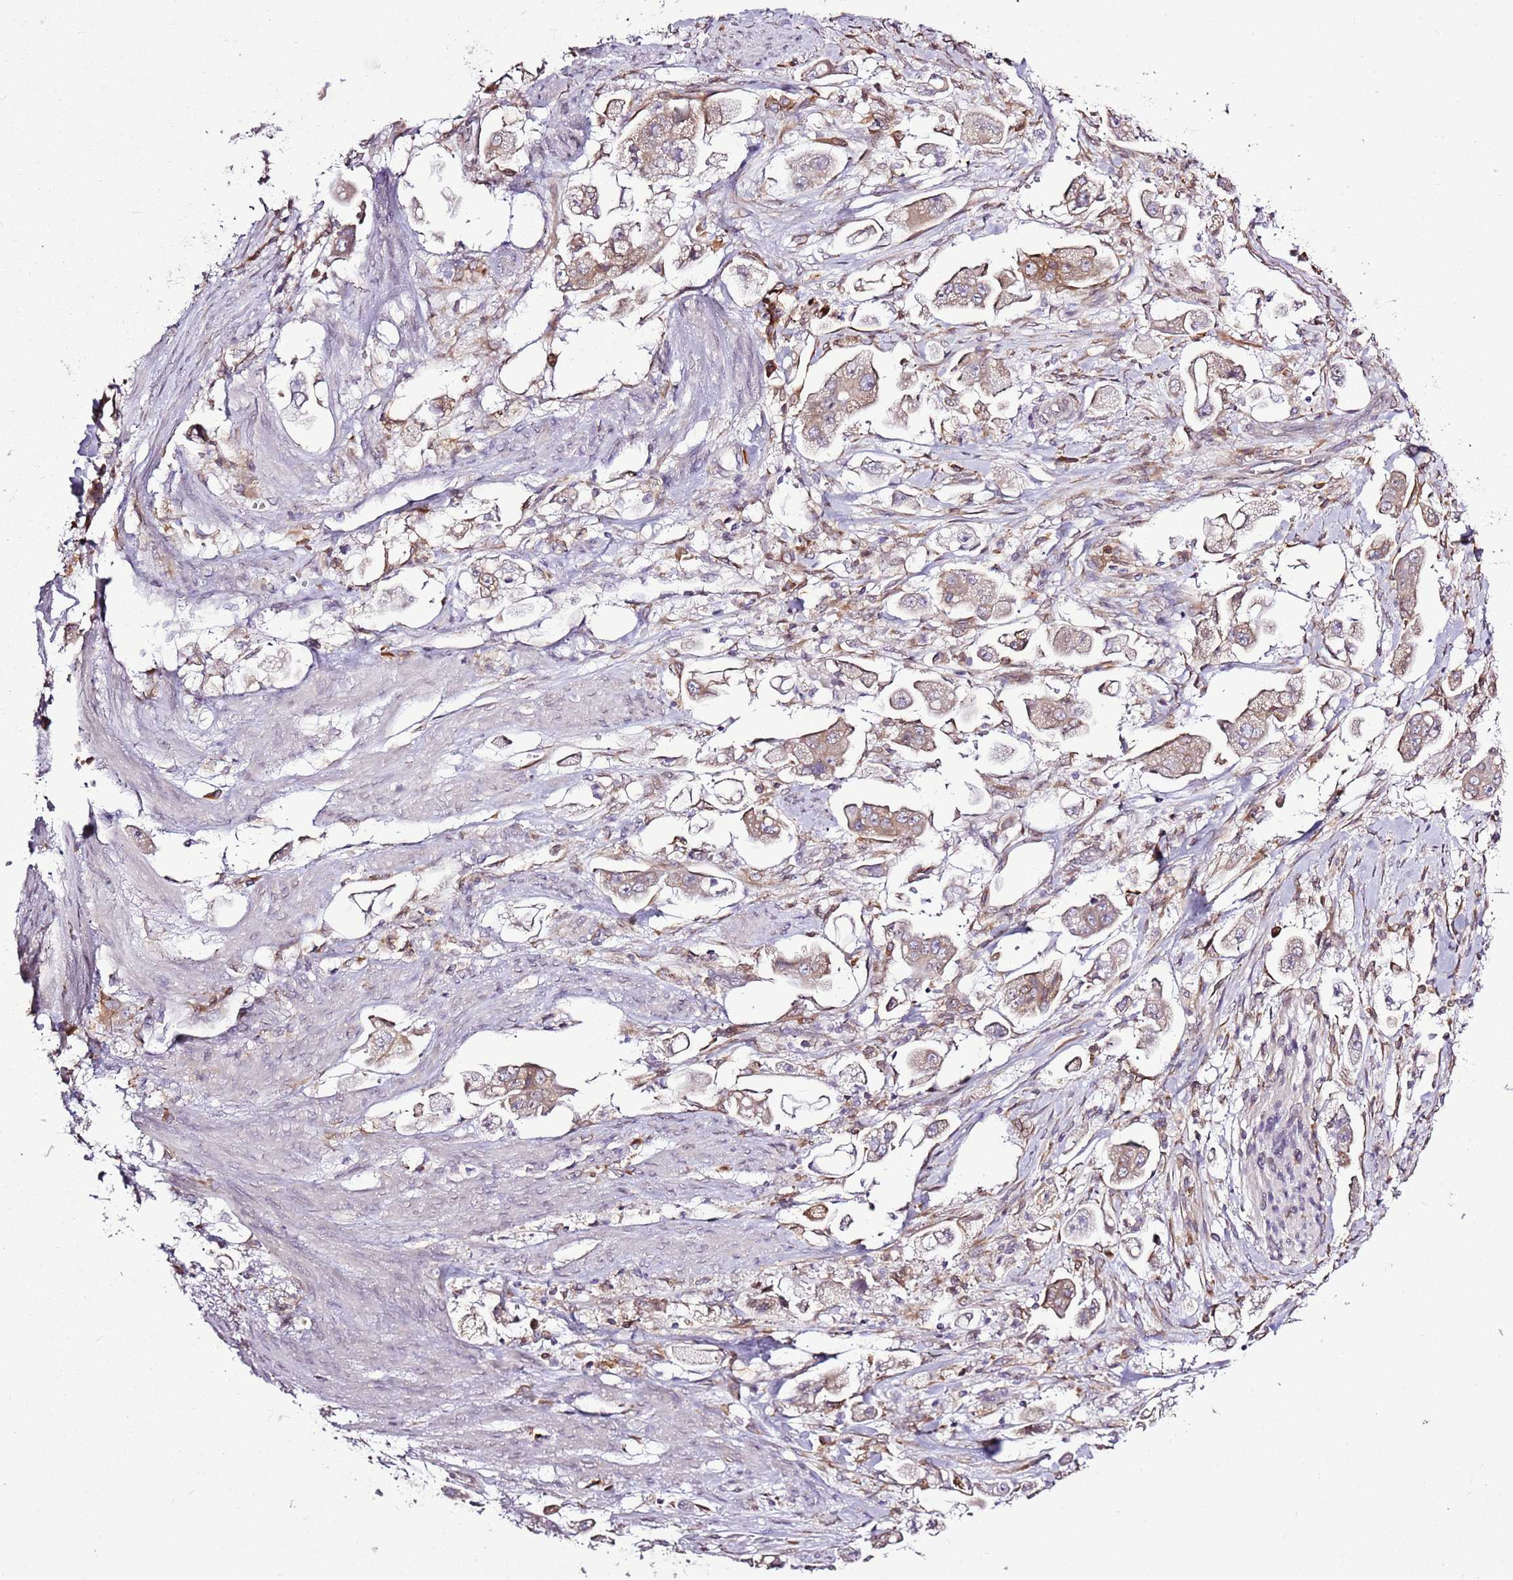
{"staining": {"intensity": "moderate", "quantity": "<25%", "location": "cytoplasmic/membranous"}, "tissue": "stomach cancer", "cell_type": "Tumor cells", "image_type": "cancer", "snomed": [{"axis": "morphology", "description": "Adenocarcinoma, NOS"}, {"axis": "topography", "description": "Stomach"}], "caption": "IHC of human stomach adenocarcinoma exhibits low levels of moderate cytoplasmic/membranous positivity in about <25% of tumor cells.", "gene": "TMED10", "patient": {"sex": "male", "age": 62}}